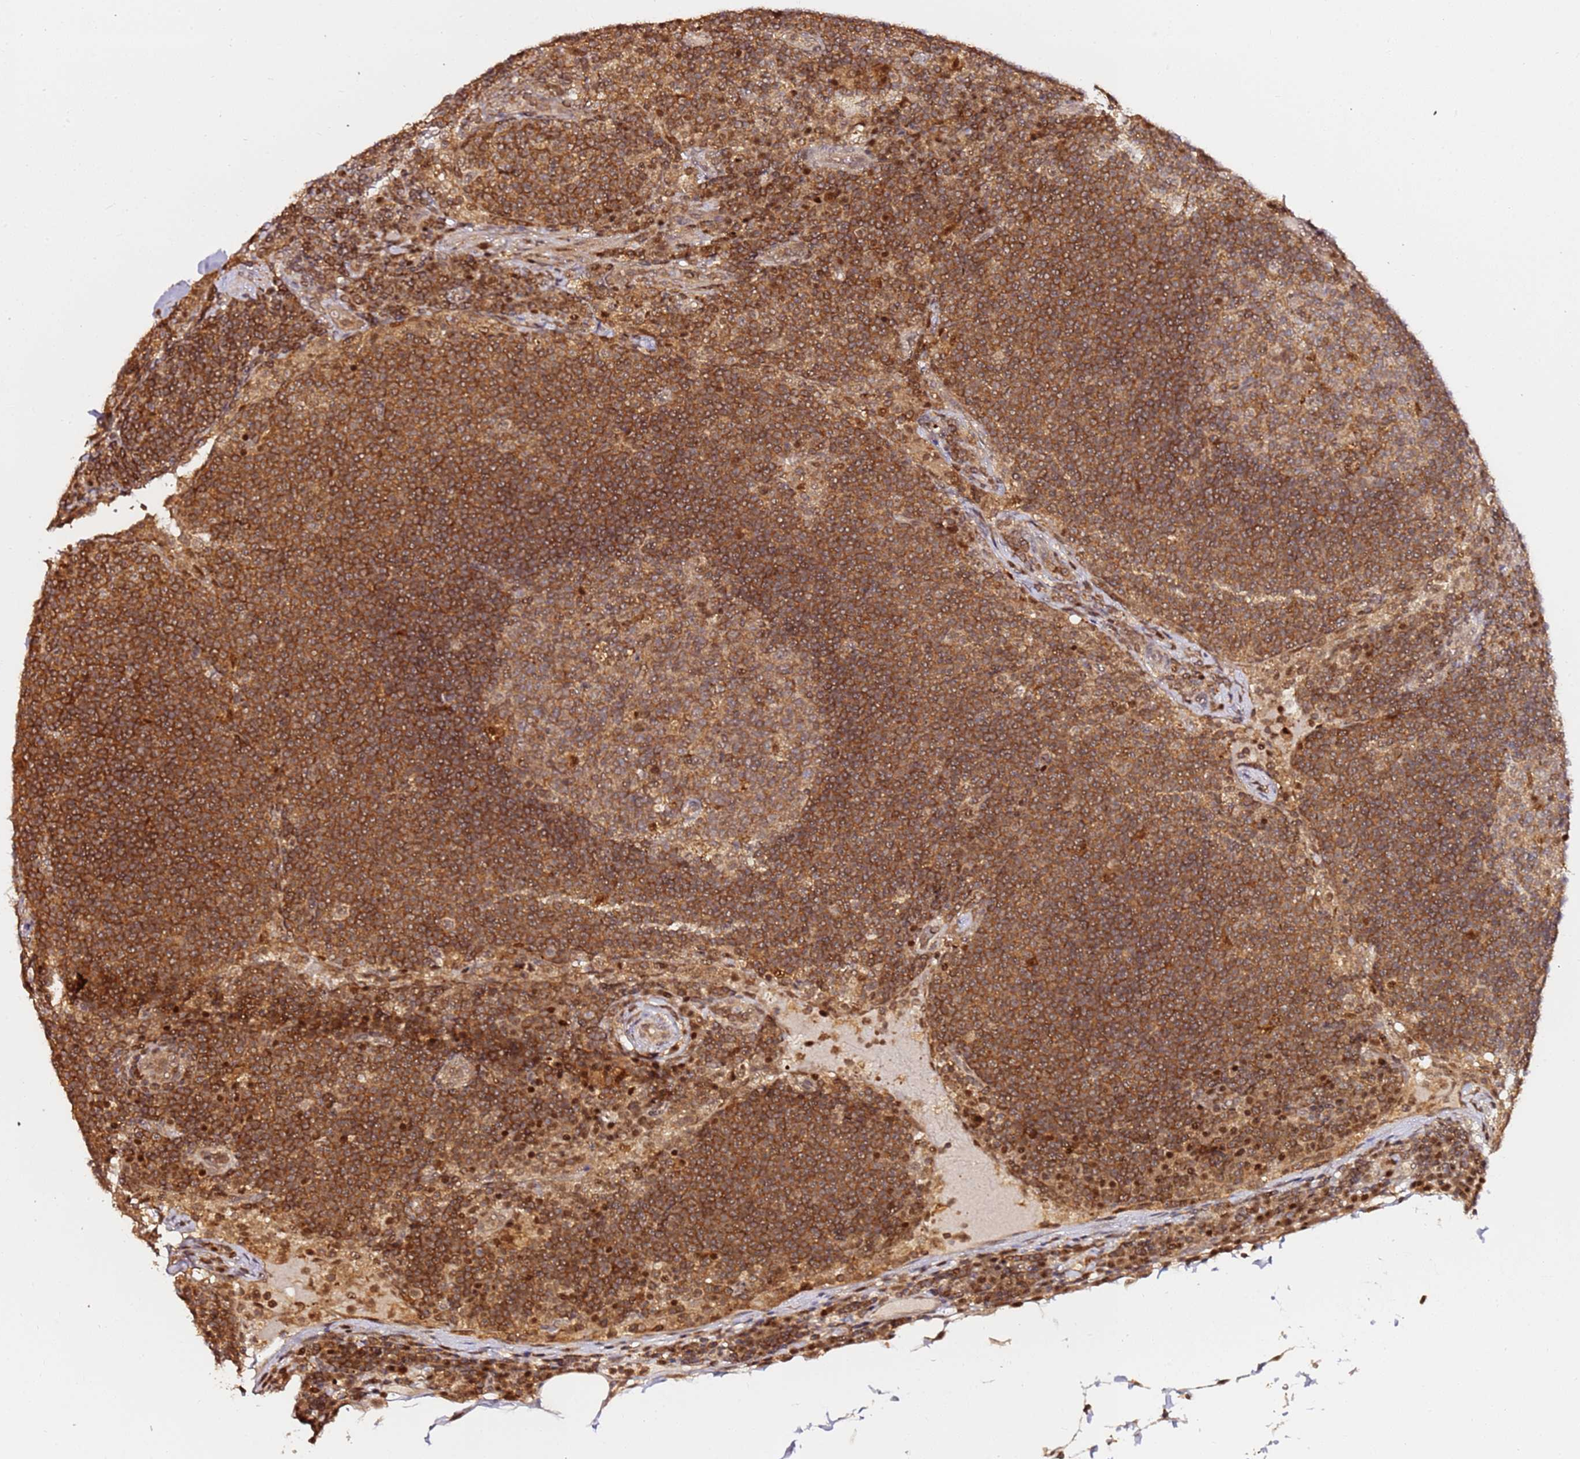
{"staining": {"intensity": "weak", "quantity": ">75%", "location": "cytoplasmic/membranous"}, "tissue": "lymph node", "cell_type": "Germinal center cells", "image_type": "normal", "snomed": [{"axis": "morphology", "description": "Normal tissue, NOS"}, {"axis": "topography", "description": "Lymph node"}], "caption": "This image exhibits immunohistochemistry (IHC) staining of unremarkable human lymph node, with low weak cytoplasmic/membranous positivity in approximately >75% of germinal center cells.", "gene": "OR5V1", "patient": {"sex": "female", "age": 53}}